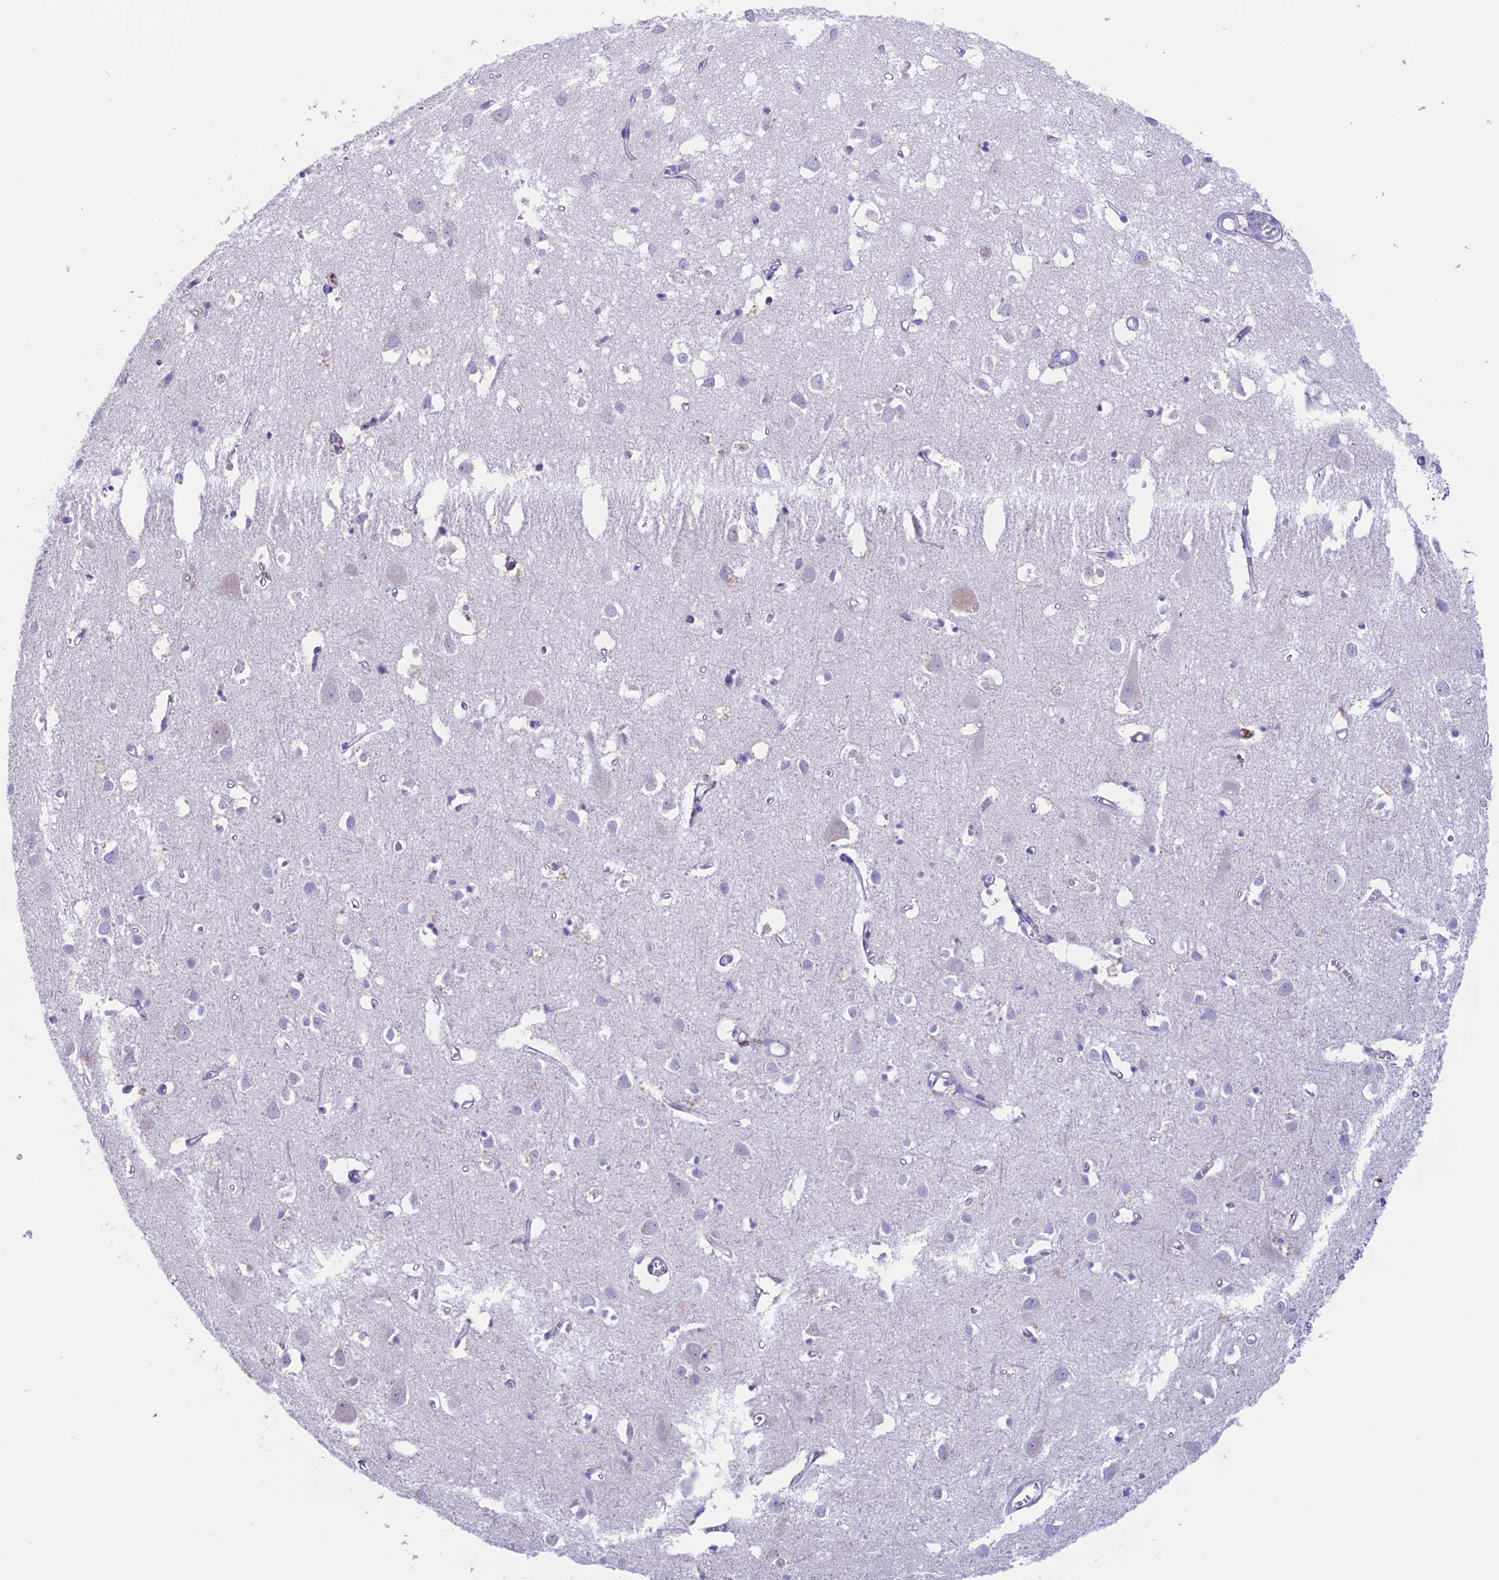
{"staining": {"intensity": "negative", "quantity": "none", "location": "none"}, "tissue": "cerebral cortex", "cell_type": "Endothelial cells", "image_type": "normal", "snomed": [{"axis": "morphology", "description": "Normal tissue, NOS"}, {"axis": "topography", "description": "Cerebral cortex"}], "caption": "A photomicrograph of human cerebral cortex is negative for staining in endothelial cells. Nuclei are stained in blue.", "gene": "RP1", "patient": {"sex": "female", "age": 64}}